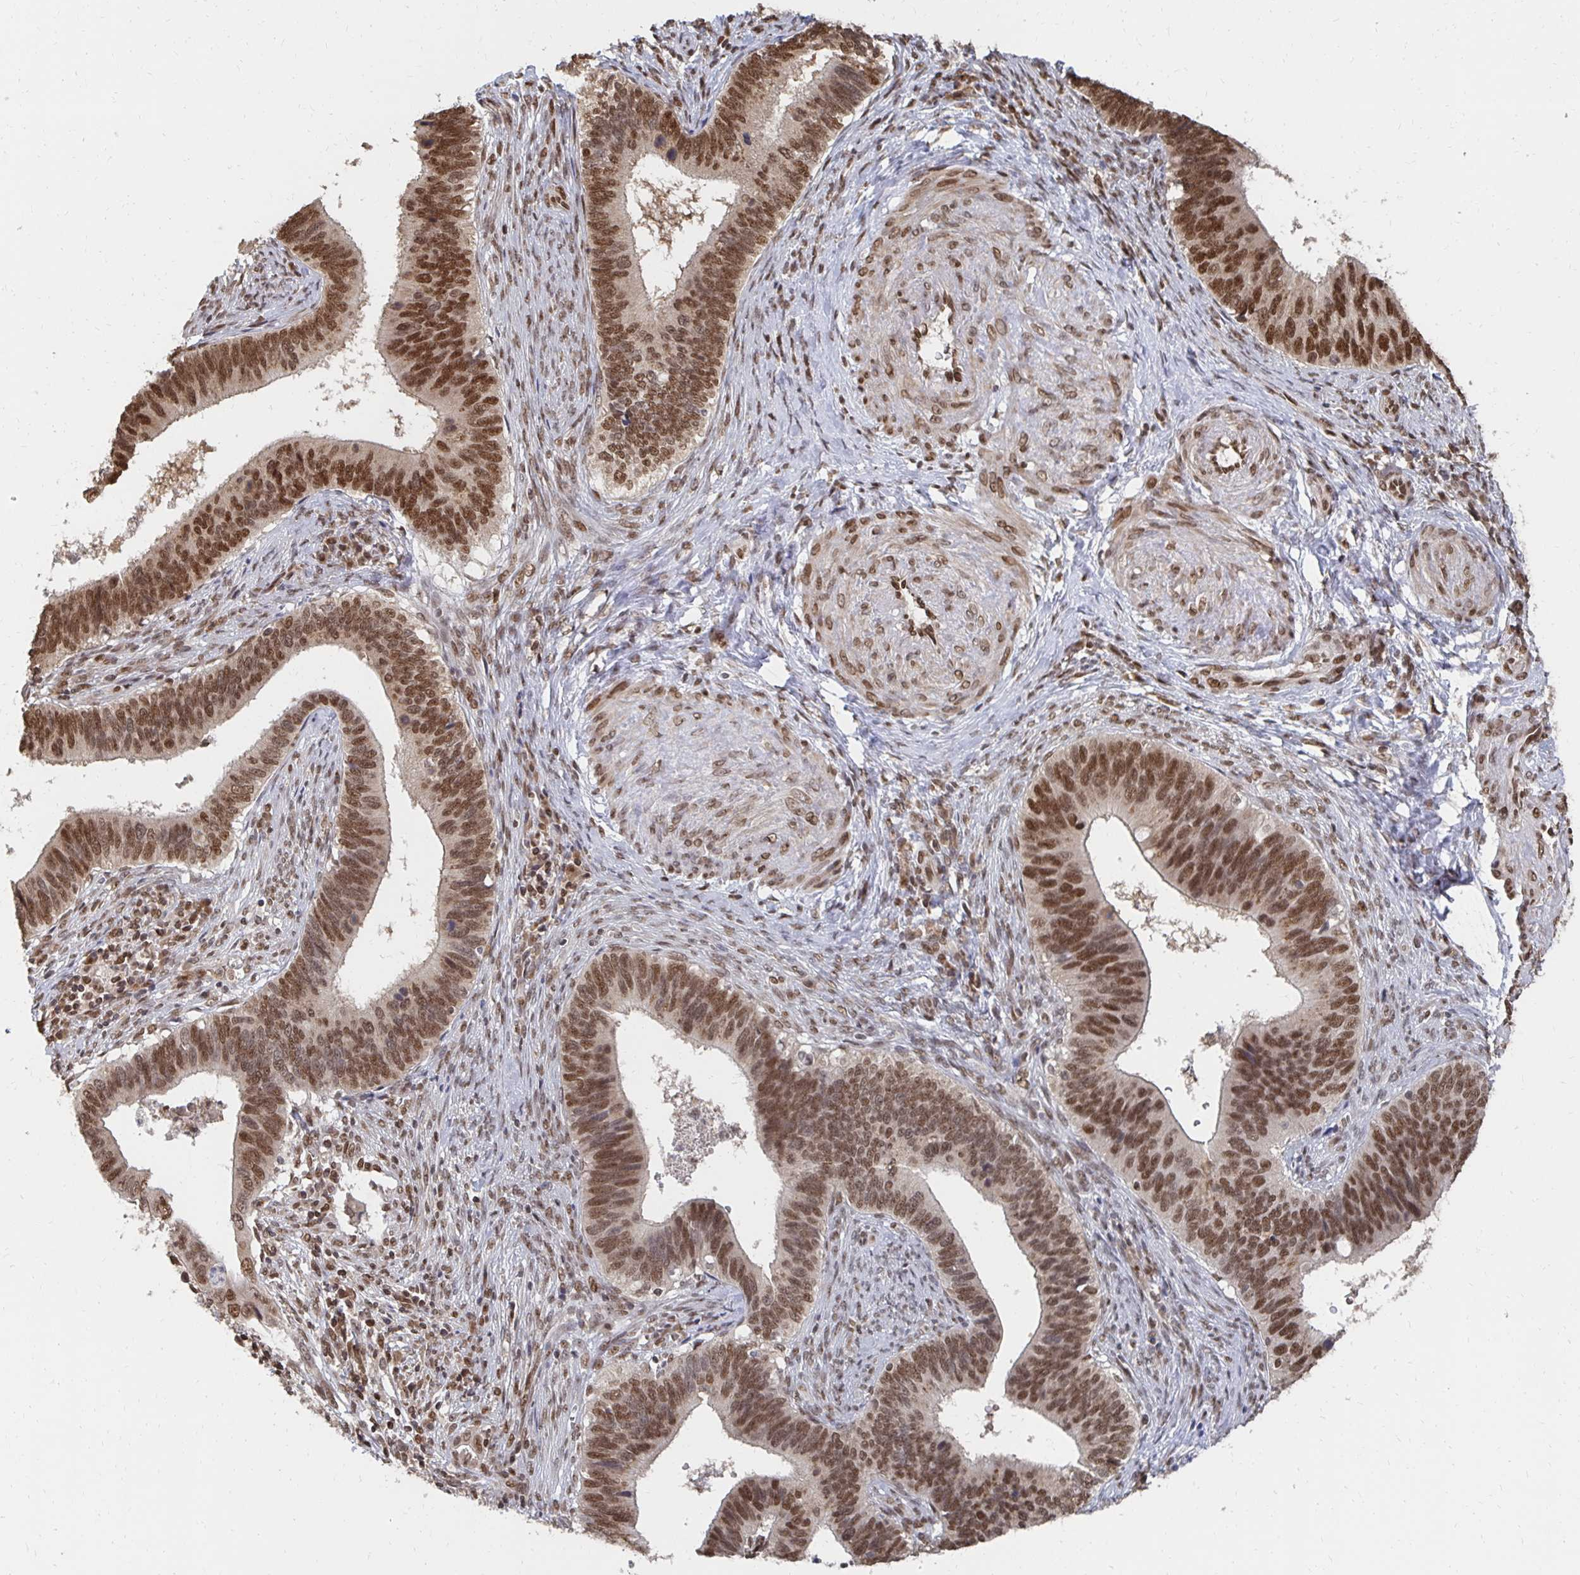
{"staining": {"intensity": "moderate", "quantity": ">75%", "location": "nuclear"}, "tissue": "cervical cancer", "cell_type": "Tumor cells", "image_type": "cancer", "snomed": [{"axis": "morphology", "description": "Adenocarcinoma, NOS"}, {"axis": "topography", "description": "Cervix"}], "caption": "Protein staining of cervical adenocarcinoma tissue shows moderate nuclear staining in approximately >75% of tumor cells.", "gene": "GTF3C6", "patient": {"sex": "female", "age": 42}}